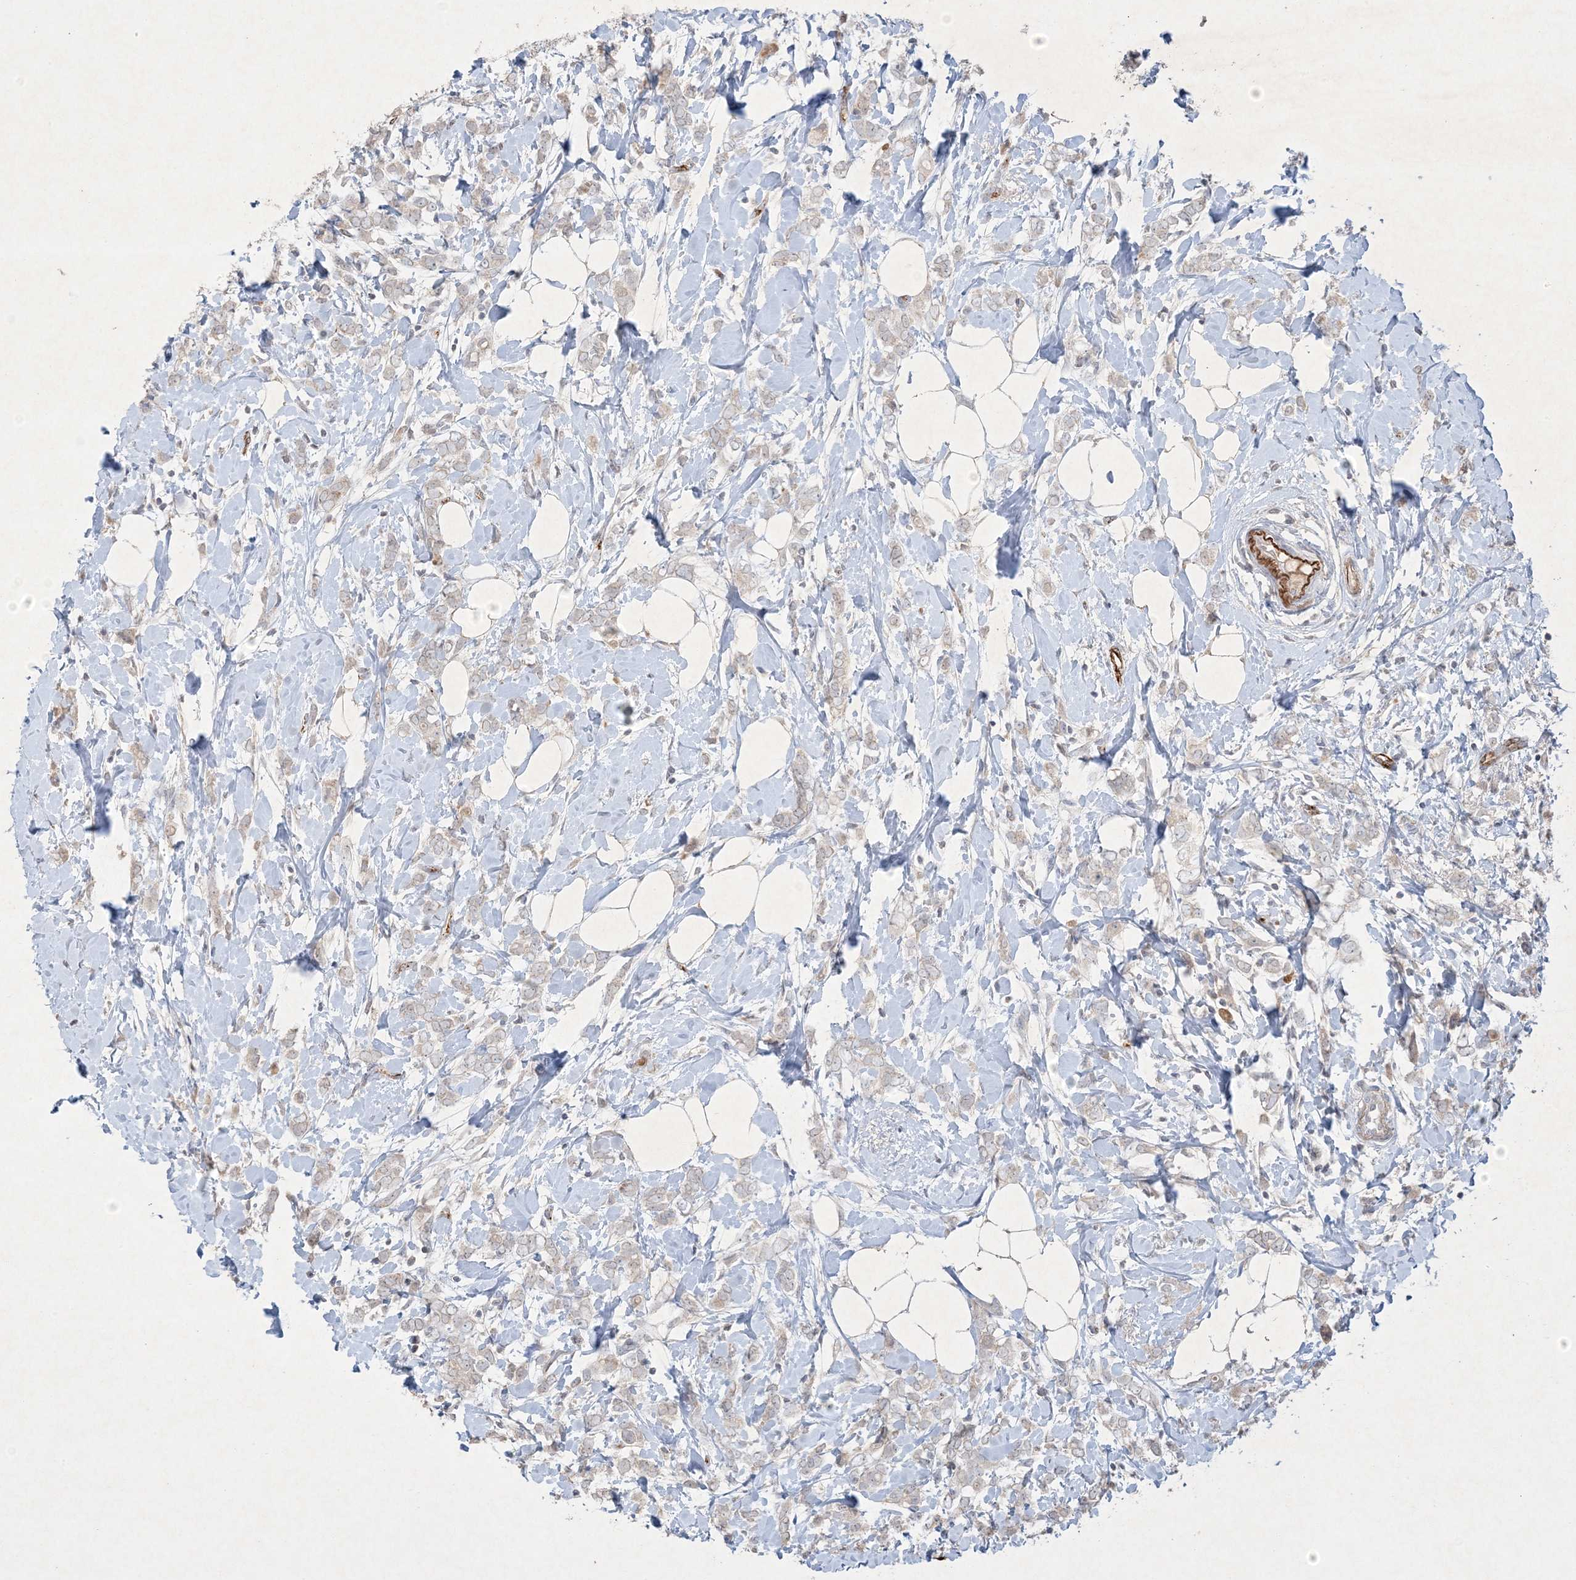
{"staining": {"intensity": "negative", "quantity": "none", "location": "none"}, "tissue": "breast cancer", "cell_type": "Tumor cells", "image_type": "cancer", "snomed": [{"axis": "morphology", "description": "Normal tissue, NOS"}, {"axis": "morphology", "description": "Lobular carcinoma"}, {"axis": "topography", "description": "Breast"}], "caption": "This is an immunohistochemistry (IHC) micrograph of breast cancer. There is no expression in tumor cells.", "gene": "PRSS36", "patient": {"sex": "female", "age": 47}}